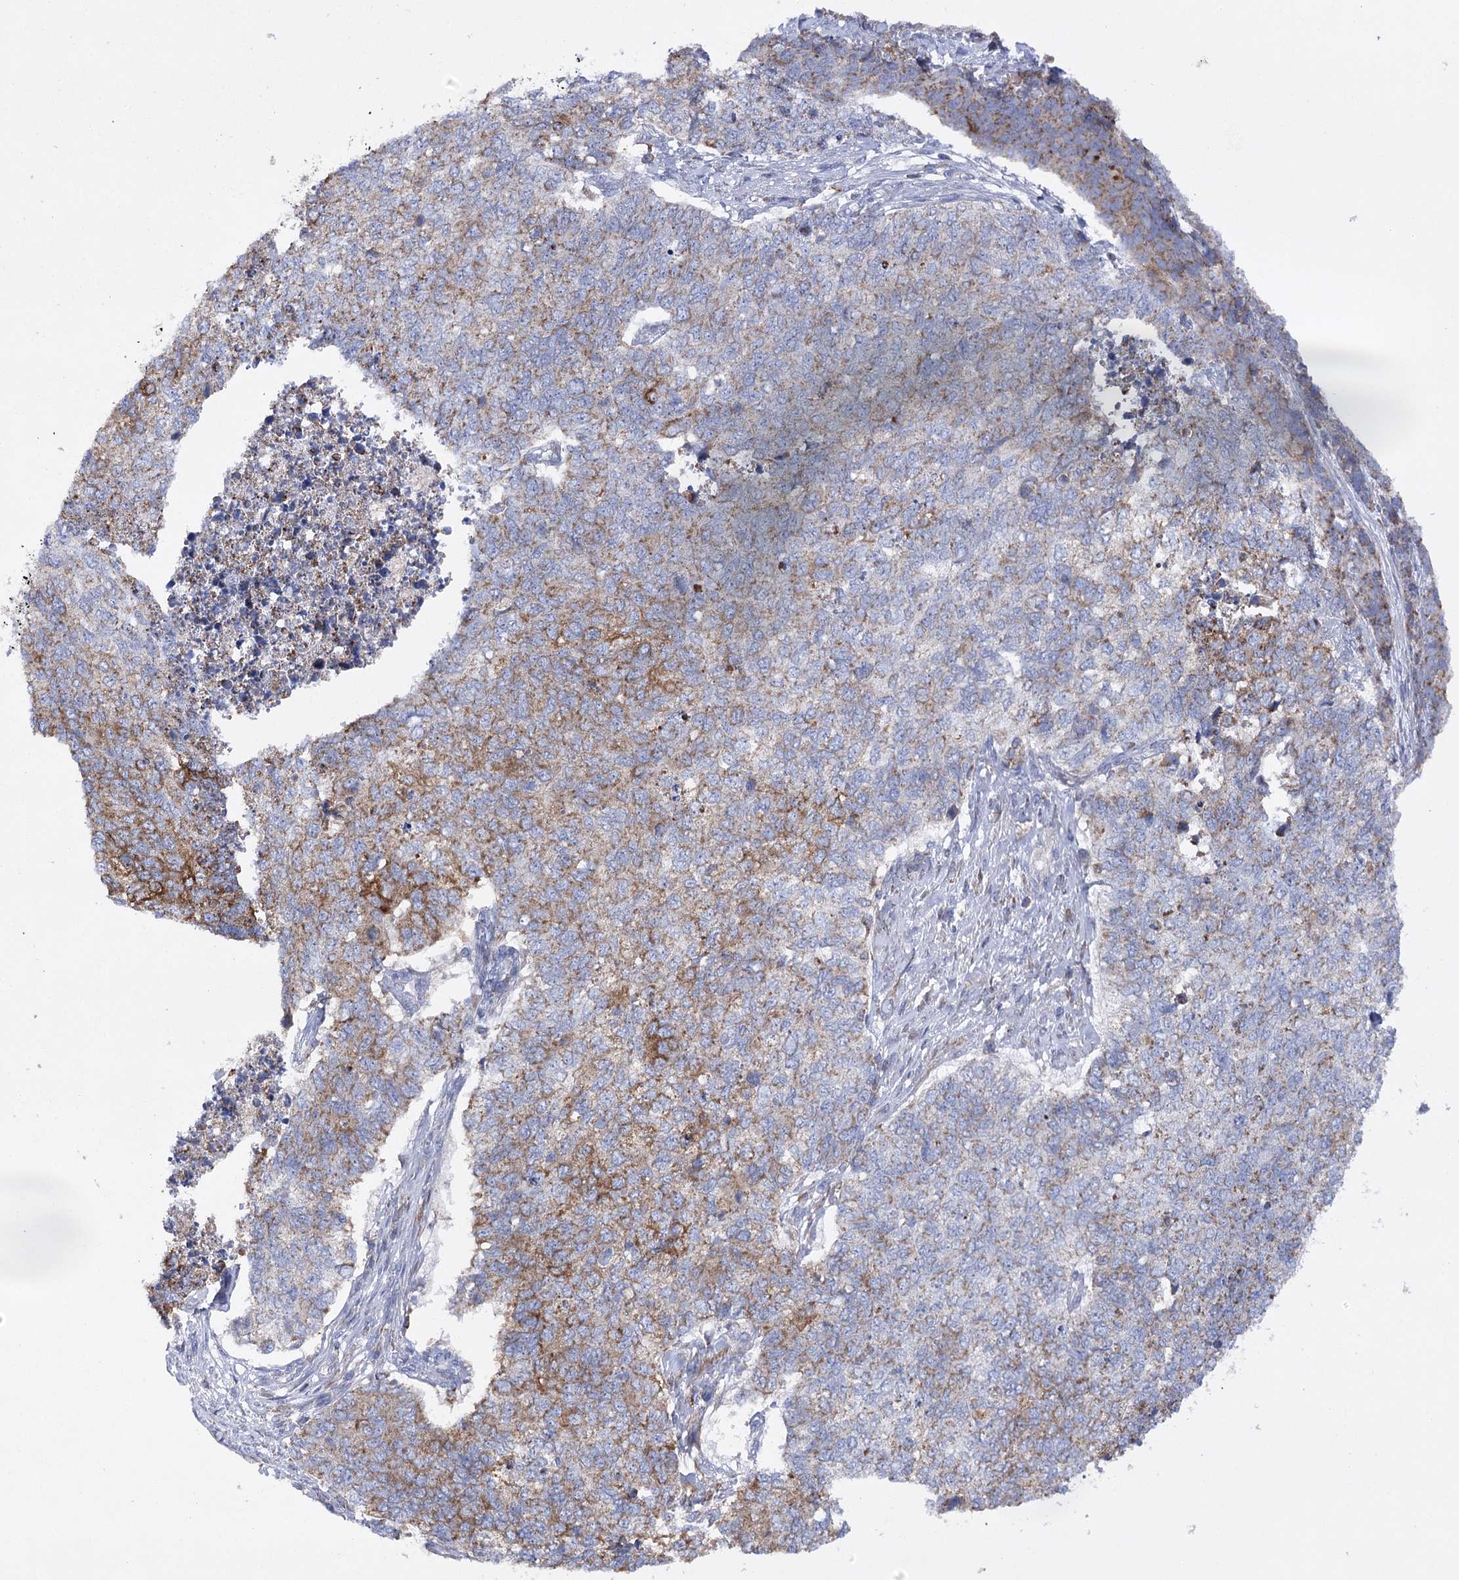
{"staining": {"intensity": "moderate", "quantity": "25%-75%", "location": "cytoplasmic/membranous"}, "tissue": "cervical cancer", "cell_type": "Tumor cells", "image_type": "cancer", "snomed": [{"axis": "morphology", "description": "Squamous cell carcinoma, NOS"}, {"axis": "topography", "description": "Cervix"}], "caption": "The image reveals immunohistochemical staining of squamous cell carcinoma (cervical). There is moderate cytoplasmic/membranous expression is present in about 25%-75% of tumor cells. The protein is stained brown, and the nuclei are stained in blue (DAB (3,3'-diaminobenzidine) IHC with brightfield microscopy, high magnification).", "gene": "COX15", "patient": {"sex": "female", "age": 63}}